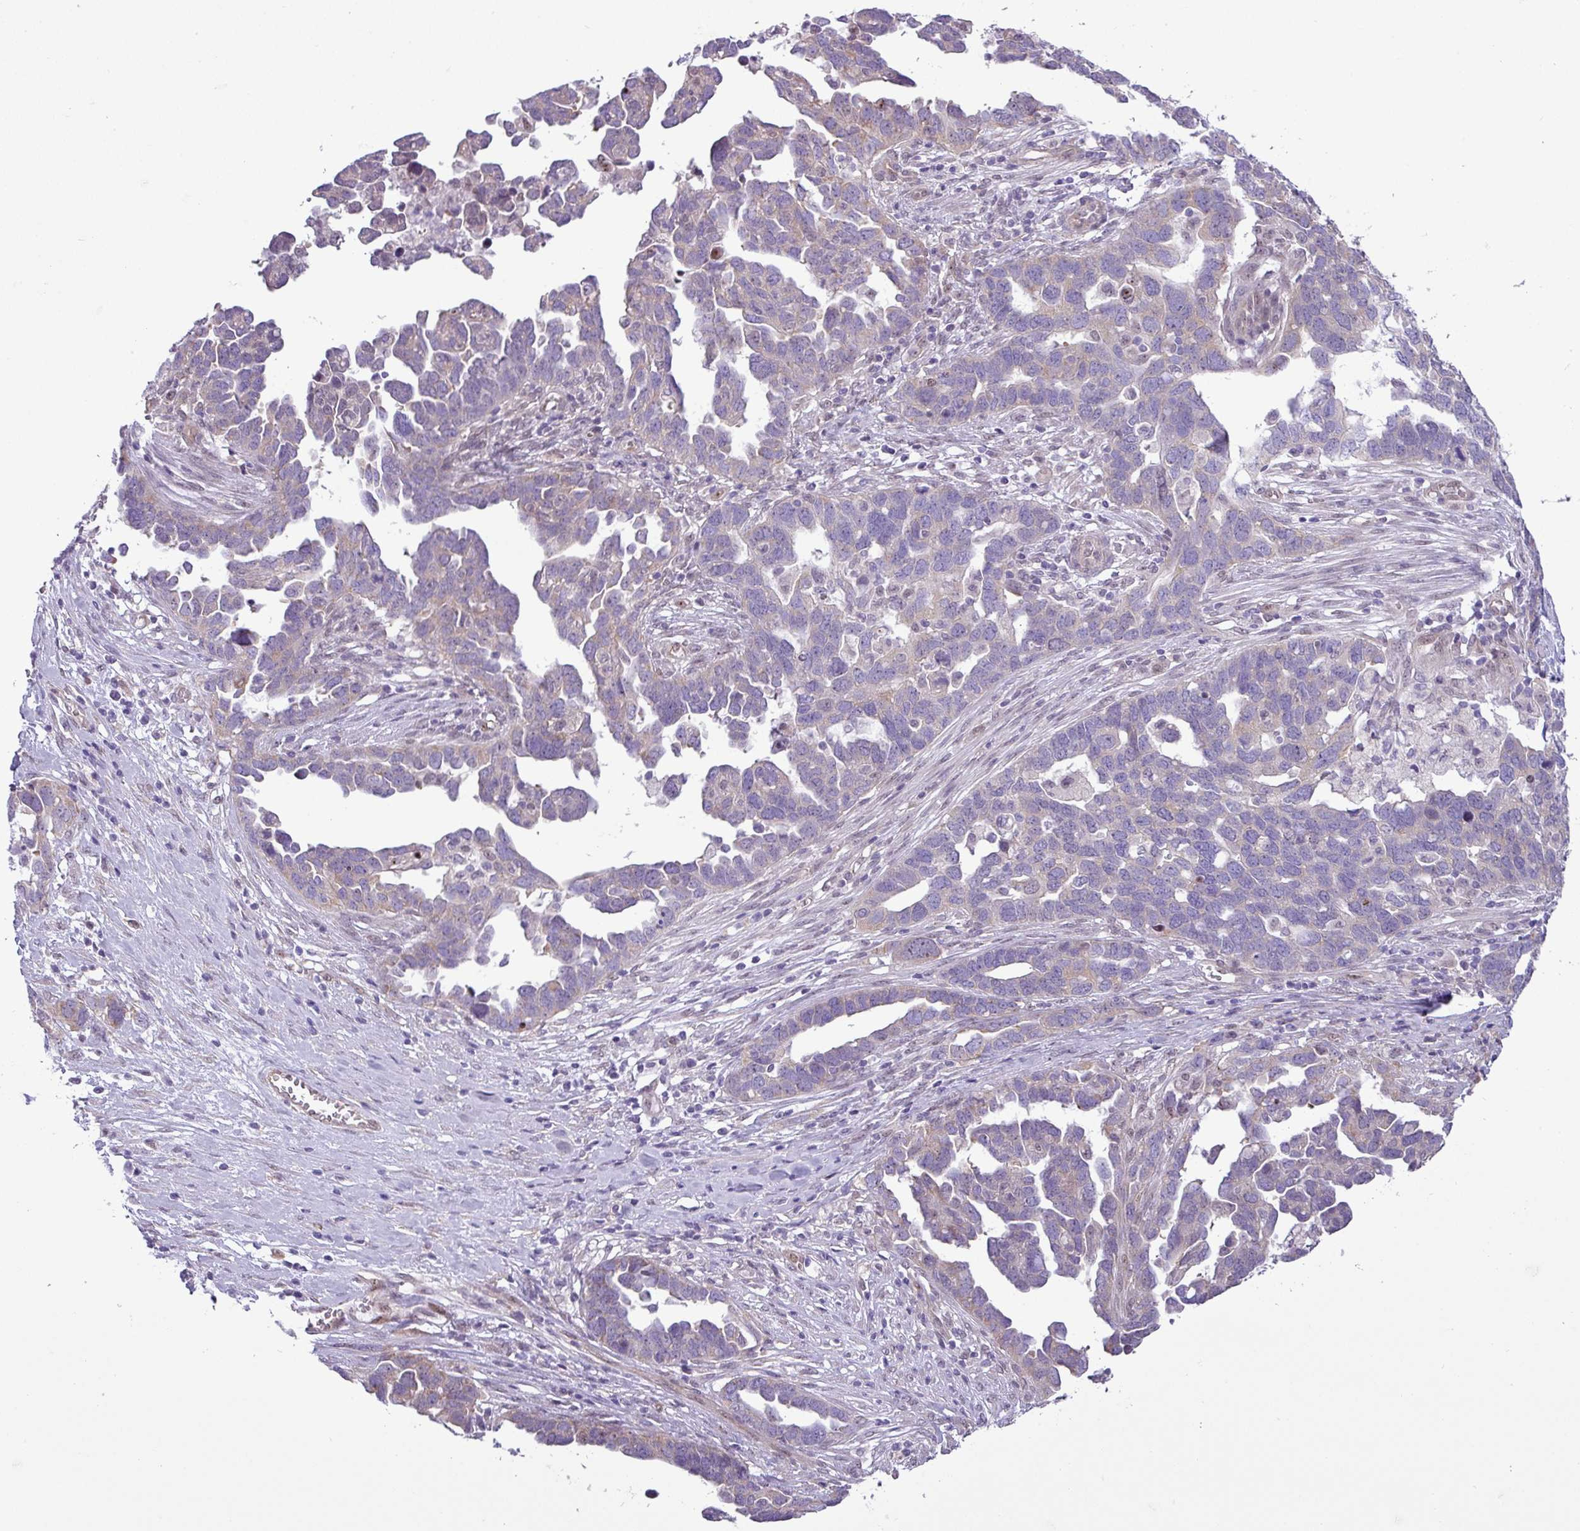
{"staining": {"intensity": "weak", "quantity": "<25%", "location": "cytoplasmic/membranous"}, "tissue": "ovarian cancer", "cell_type": "Tumor cells", "image_type": "cancer", "snomed": [{"axis": "morphology", "description": "Cystadenocarcinoma, serous, NOS"}, {"axis": "topography", "description": "Ovary"}], "caption": "High power microscopy image of an IHC micrograph of ovarian cancer (serous cystadenocarcinoma), revealing no significant staining in tumor cells.", "gene": "MAK16", "patient": {"sex": "female", "age": 54}}